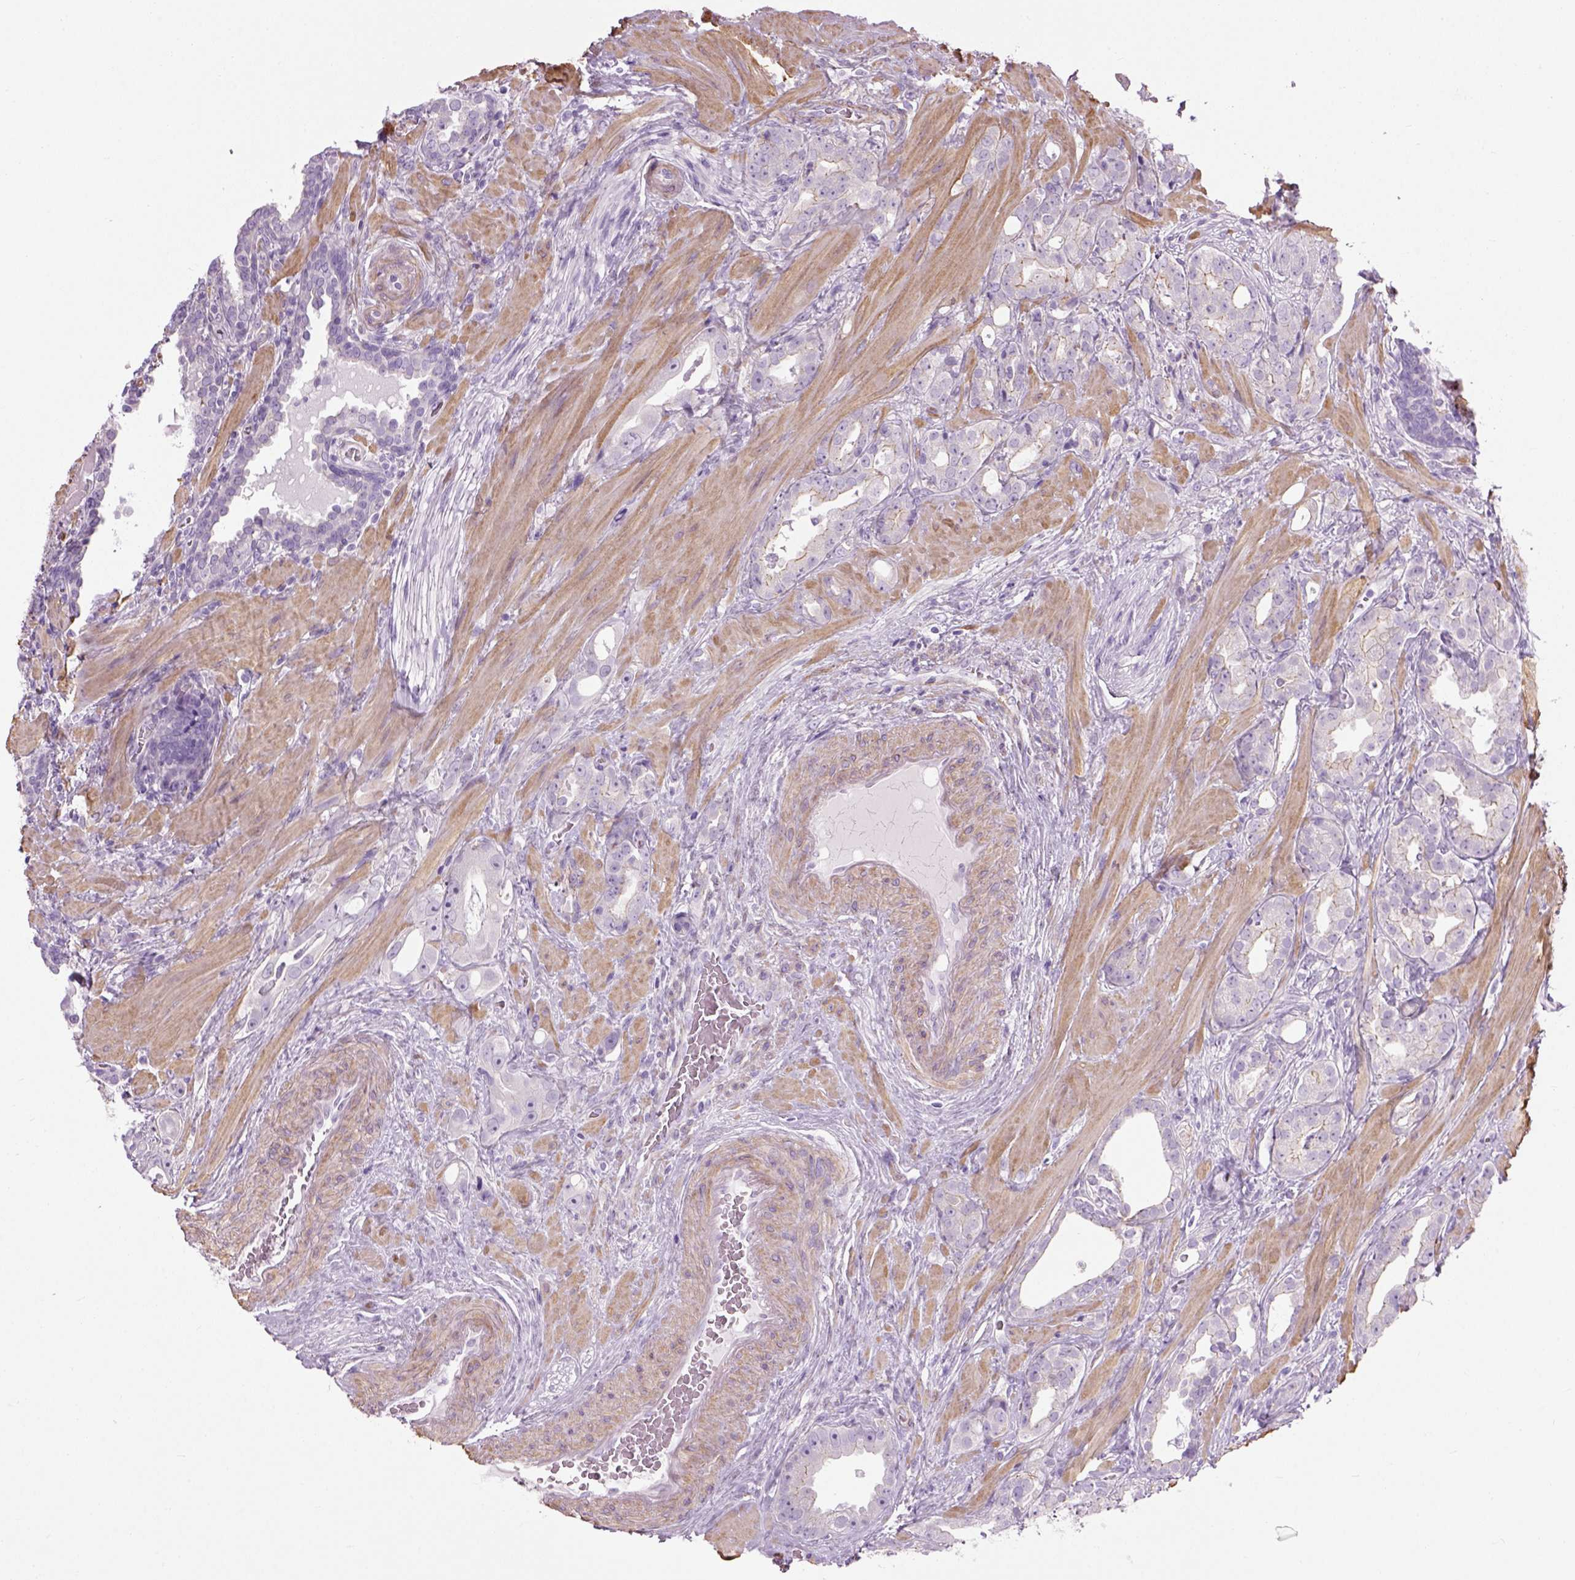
{"staining": {"intensity": "negative", "quantity": "none", "location": "none"}, "tissue": "prostate cancer", "cell_type": "Tumor cells", "image_type": "cancer", "snomed": [{"axis": "morphology", "description": "Adenocarcinoma, NOS"}, {"axis": "topography", "description": "Prostate"}], "caption": "Prostate cancer (adenocarcinoma) was stained to show a protein in brown. There is no significant staining in tumor cells.", "gene": "FAM161A", "patient": {"sex": "male", "age": 57}}